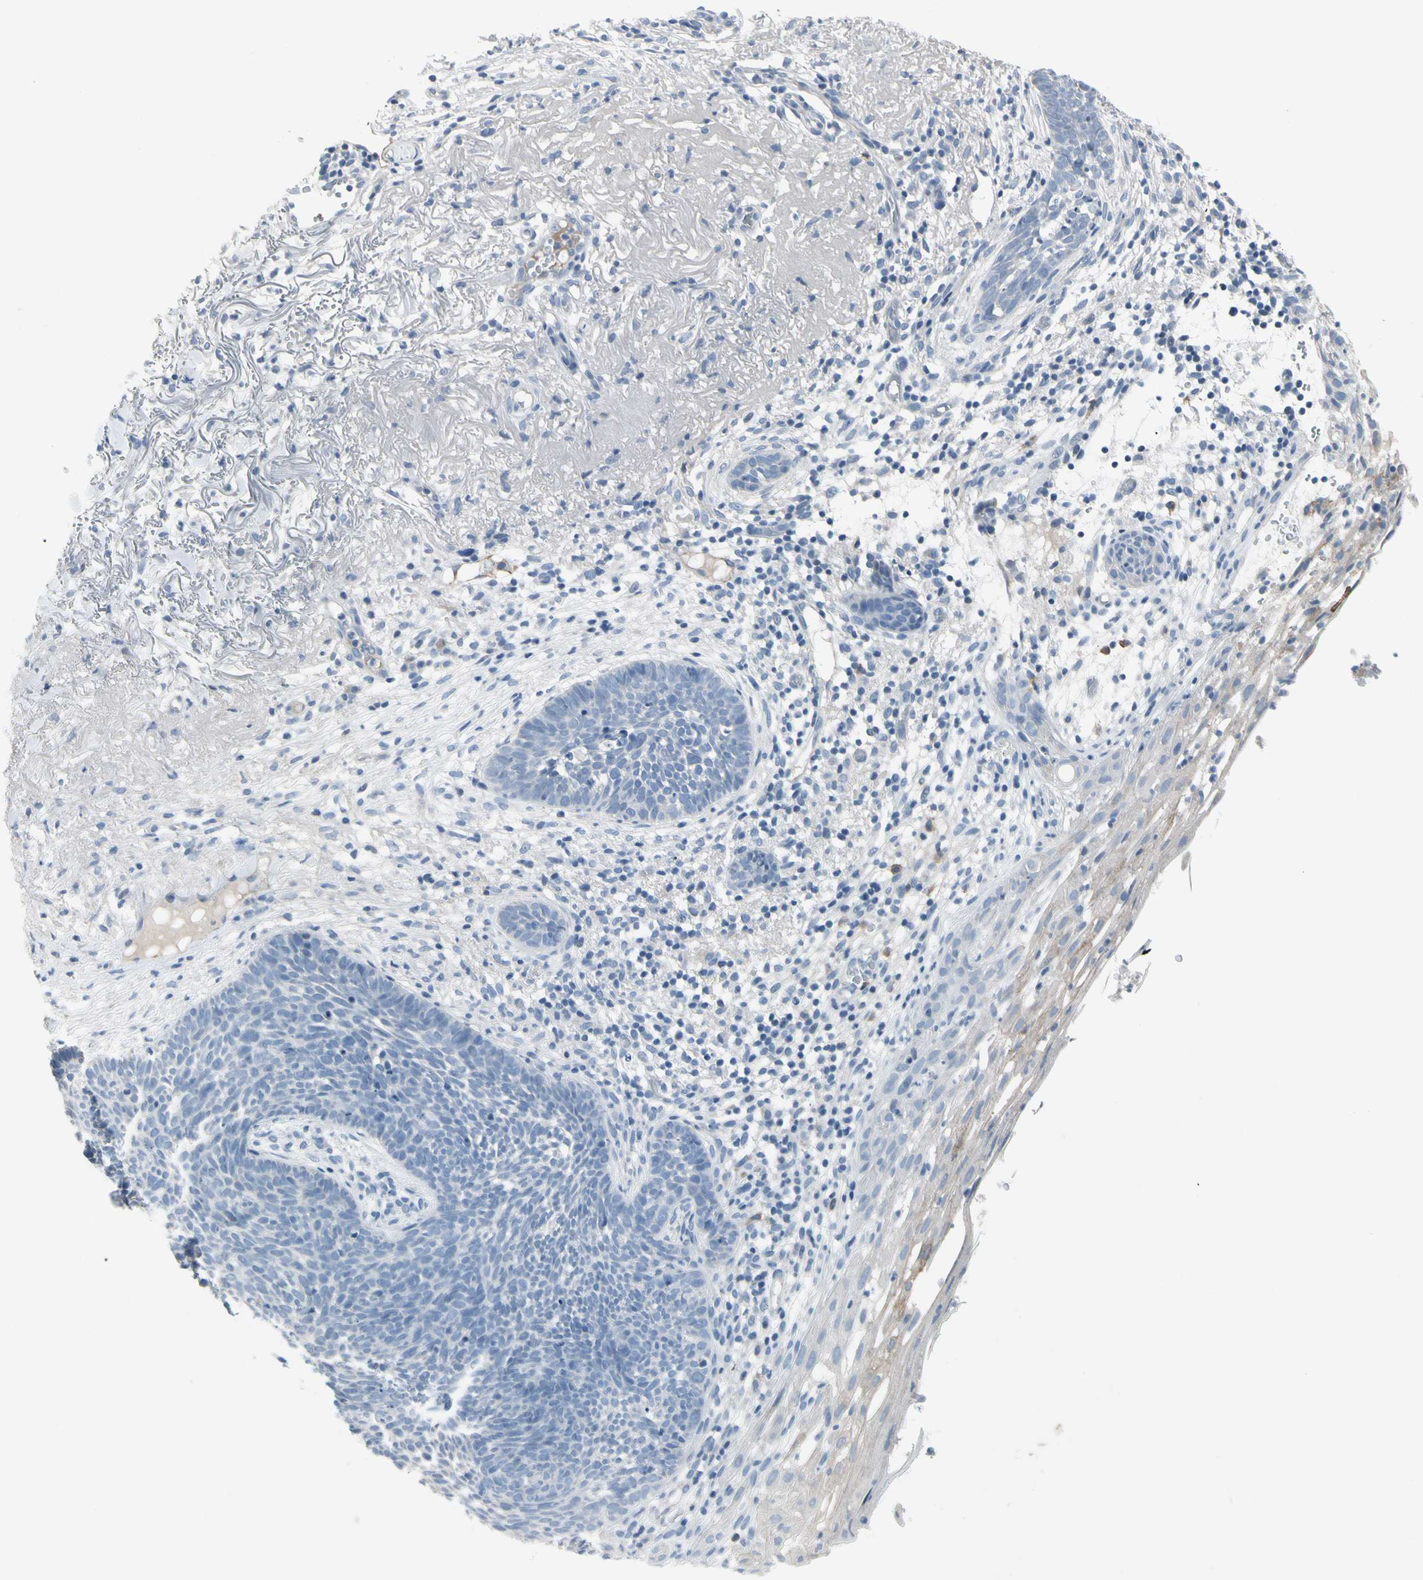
{"staining": {"intensity": "negative", "quantity": "none", "location": "none"}, "tissue": "skin cancer", "cell_type": "Tumor cells", "image_type": "cancer", "snomed": [{"axis": "morphology", "description": "Basal cell carcinoma"}, {"axis": "topography", "description": "Skin"}], "caption": "DAB (3,3'-diaminobenzidine) immunohistochemical staining of skin basal cell carcinoma exhibits no significant staining in tumor cells.", "gene": "PIGR", "patient": {"sex": "female", "age": 70}}